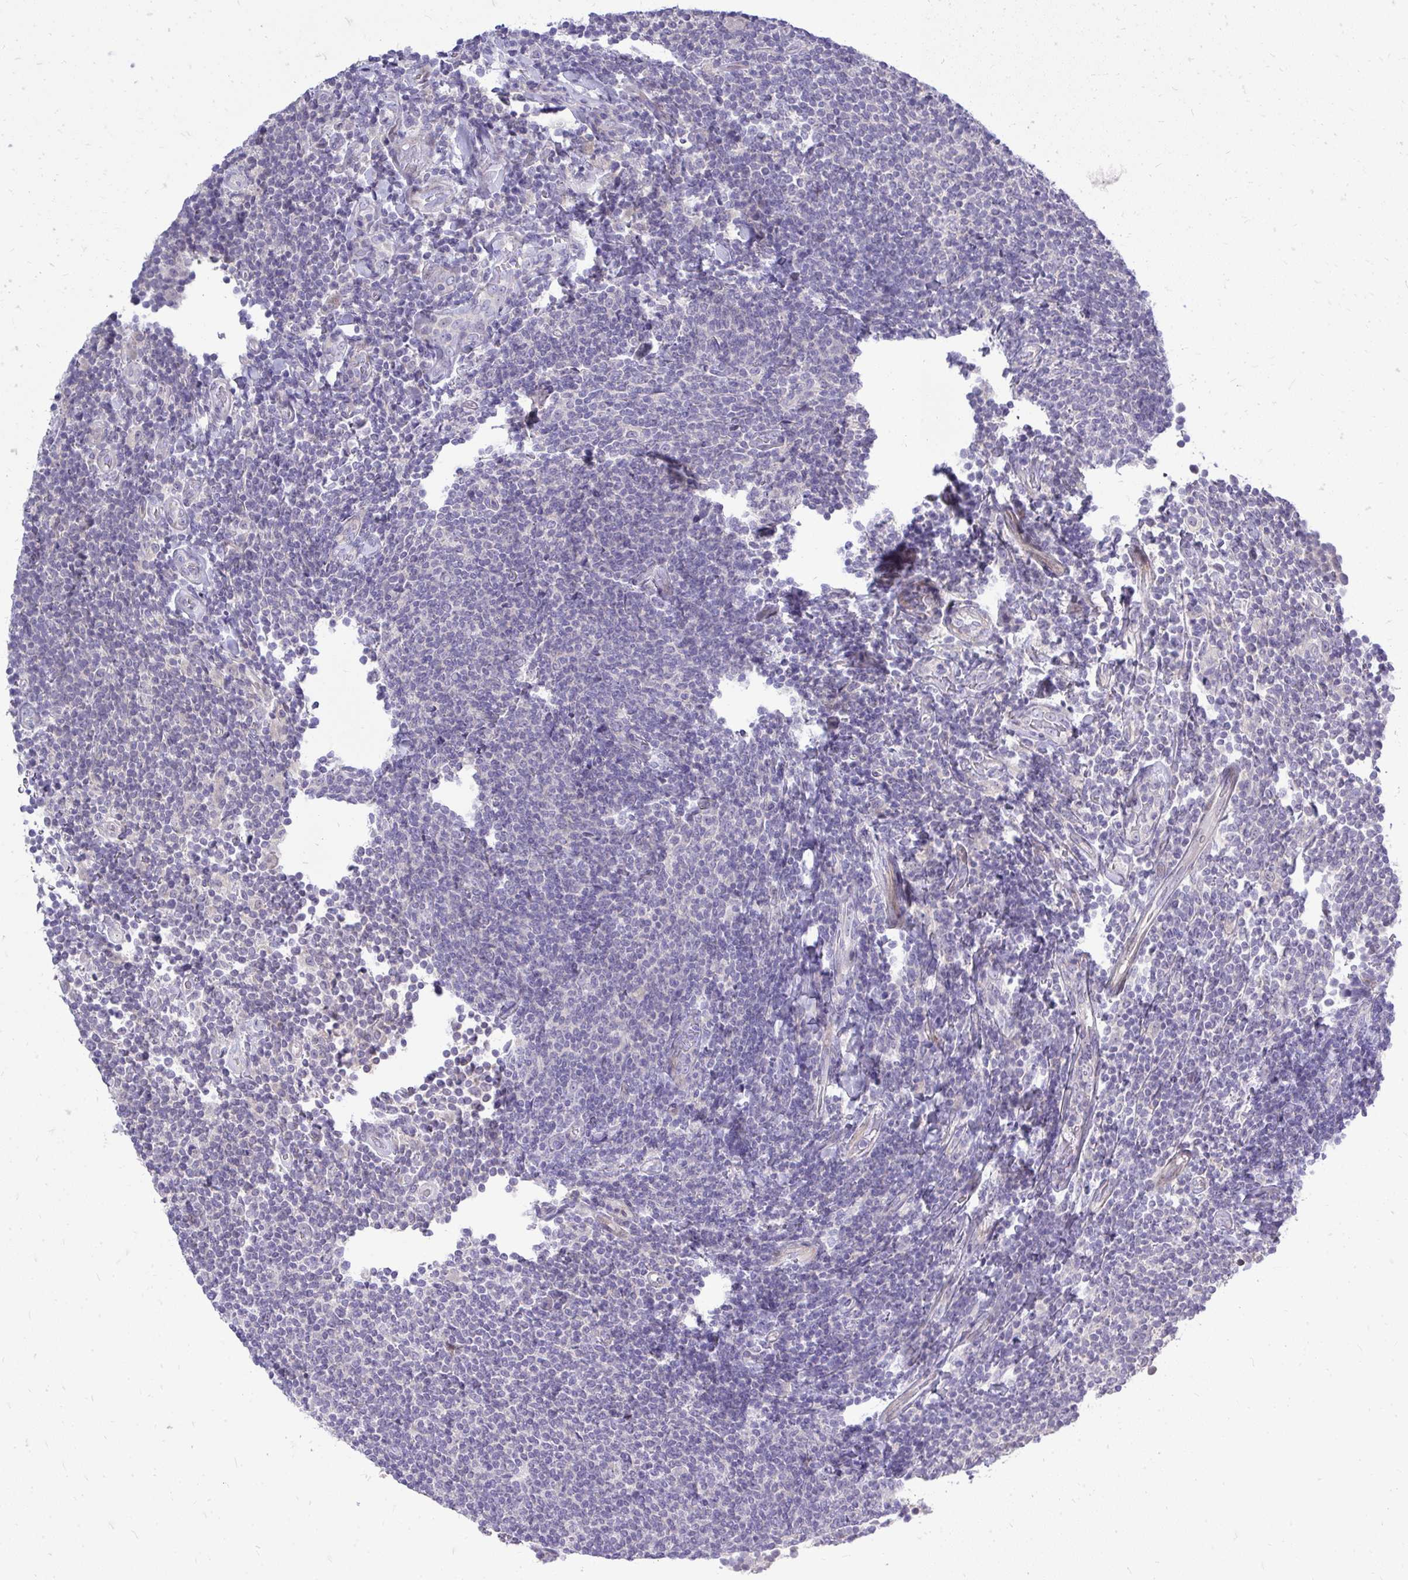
{"staining": {"intensity": "negative", "quantity": "none", "location": "none"}, "tissue": "lymphoma", "cell_type": "Tumor cells", "image_type": "cancer", "snomed": [{"axis": "morphology", "description": "Malignant lymphoma, non-Hodgkin's type, Low grade"}, {"axis": "topography", "description": "Lymph node"}], "caption": "DAB immunohistochemical staining of human lymphoma shows no significant positivity in tumor cells.", "gene": "OR8D1", "patient": {"sex": "male", "age": 52}}